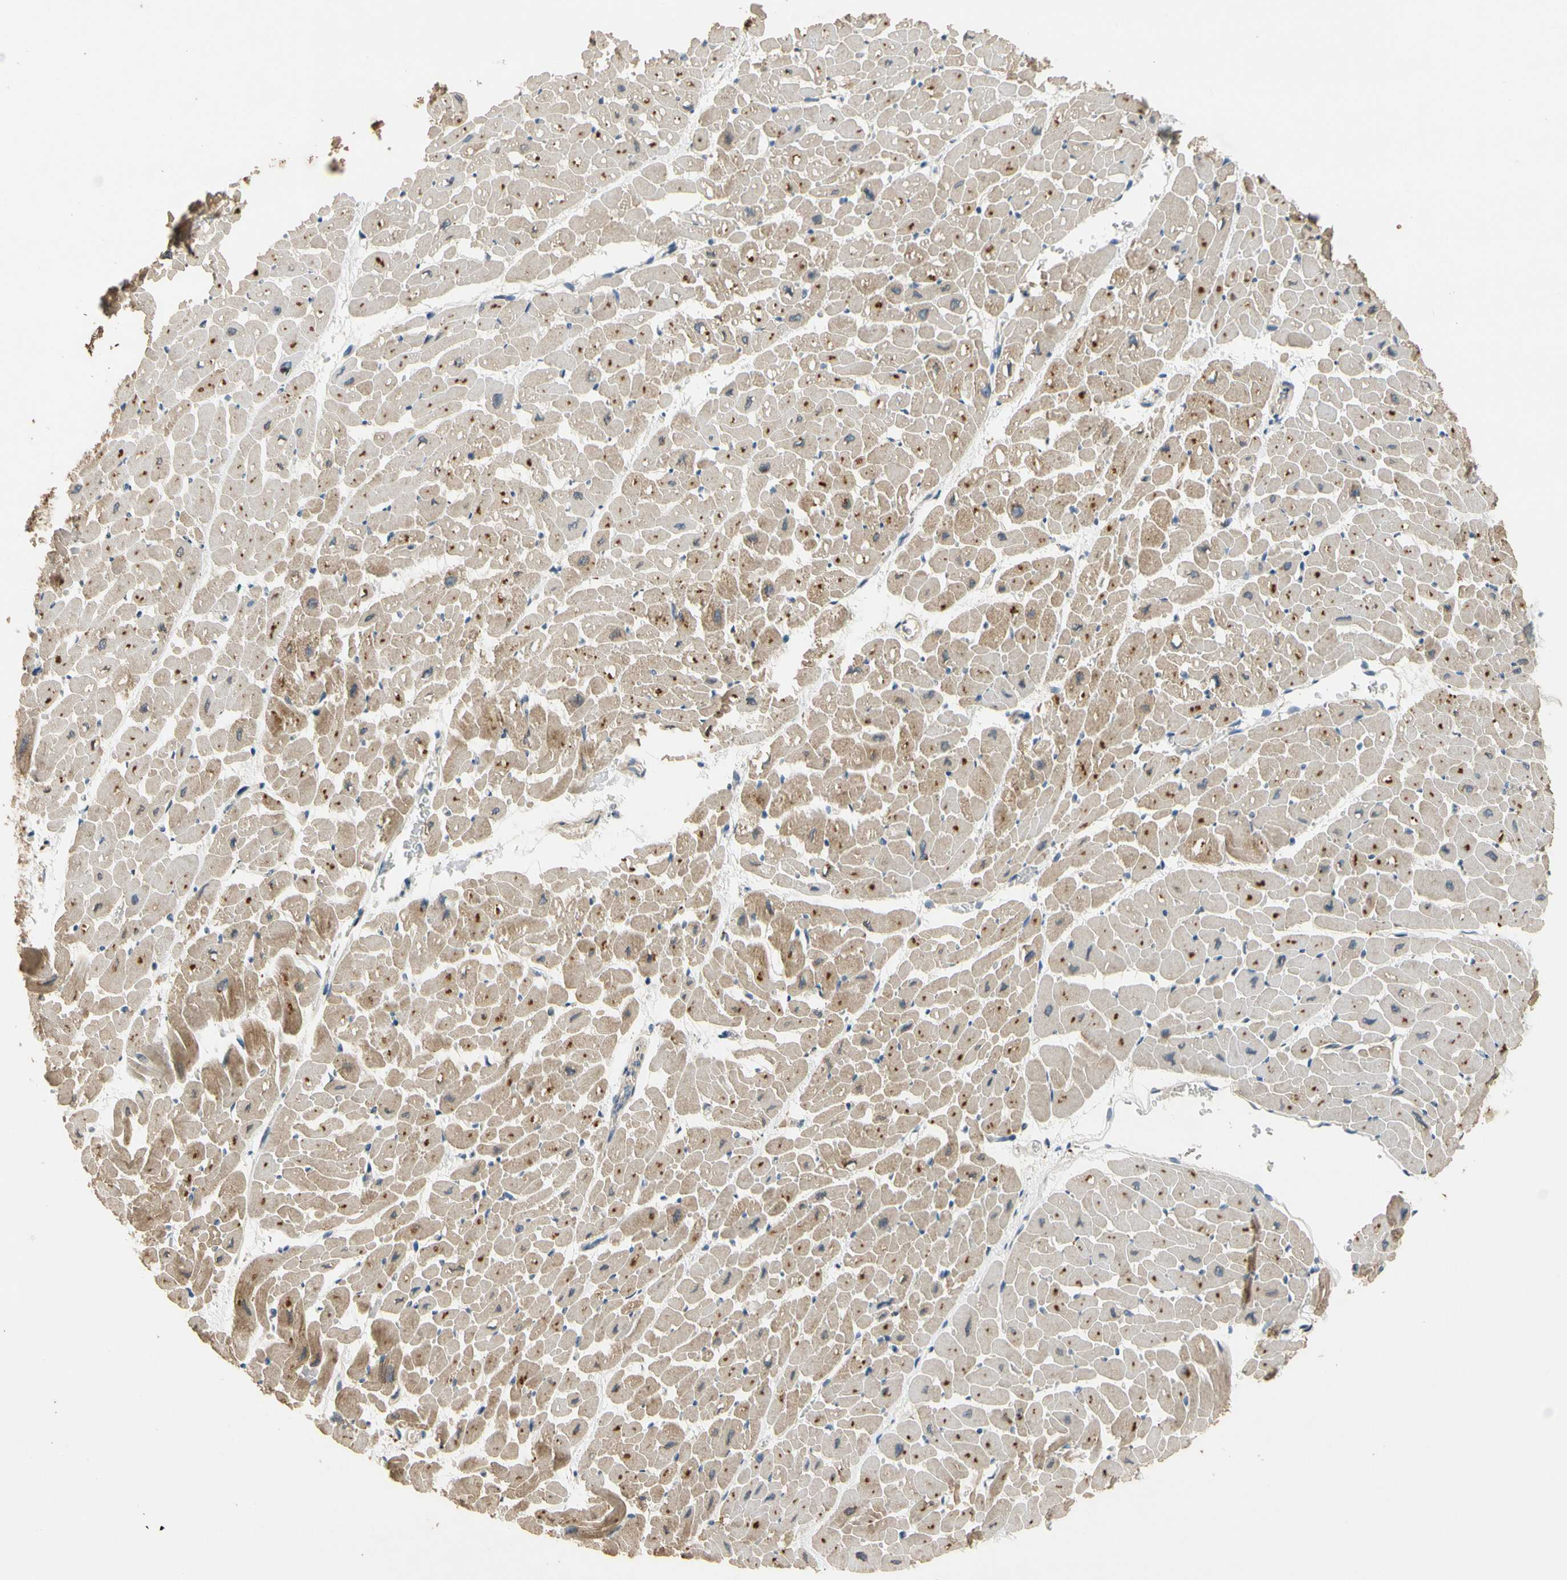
{"staining": {"intensity": "moderate", "quantity": ">75%", "location": "cytoplasmic/membranous"}, "tissue": "heart muscle", "cell_type": "Cardiomyocytes", "image_type": "normal", "snomed": [{"axis": "morphology", "description": "Normal tissue, NOS"}, {"axis": "topography", "description": "Heart"}], "caption": "Approximately >75% of cardiomyocytes in normal human heart muscle reveal moderate cytoplasmic/membranous protein staining as visualized by brown immunohistochemical staining.", "gene": "ALKBH3", "patient": {"sex": "male", "age": 45}}